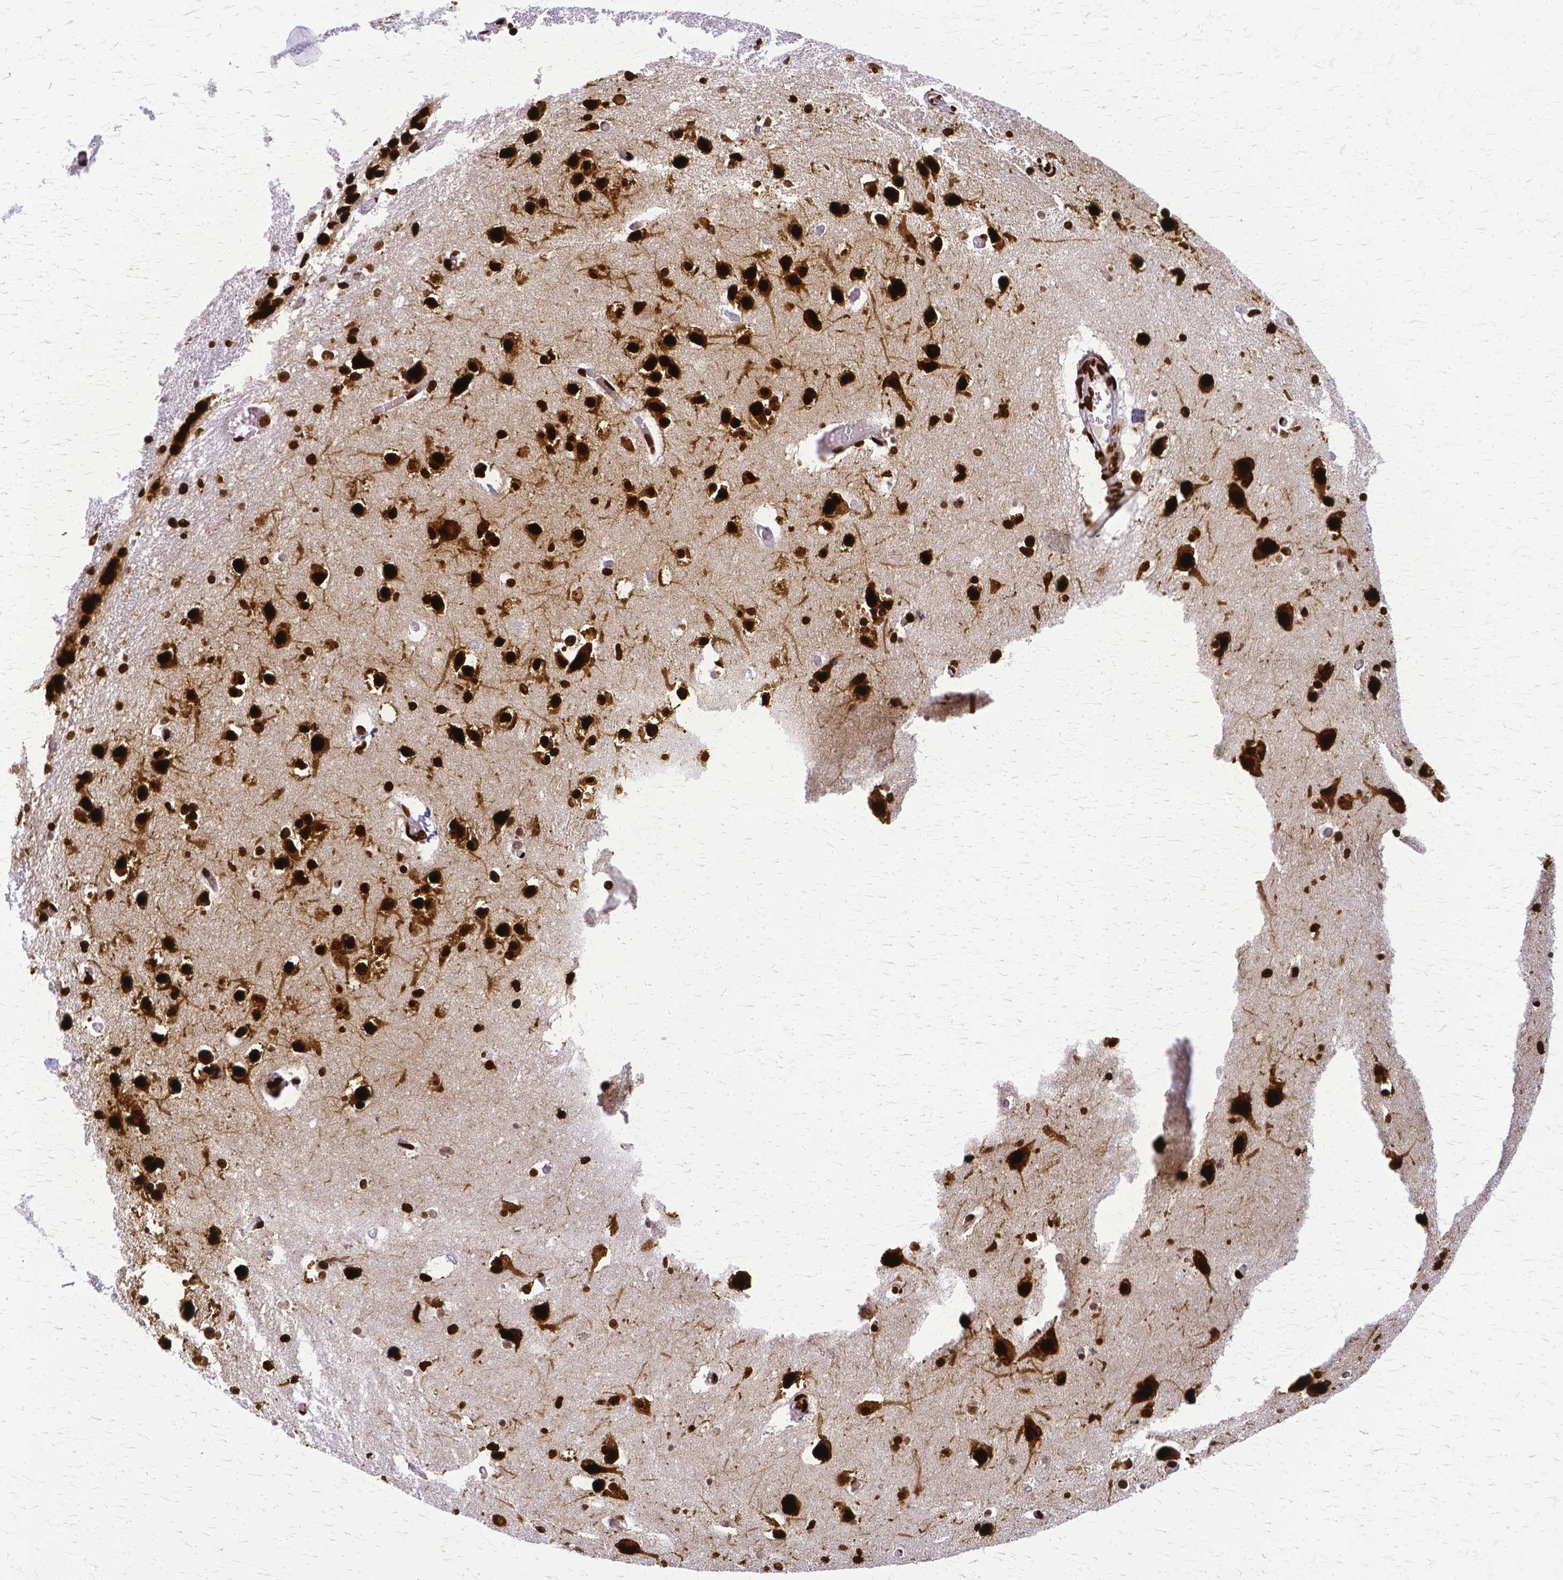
{"staining": {"intensity": "strong", "quantity": "25%-75%", "location": "nuclear"}, "tissue": "caudate", "cell_type": "Glial cells", "image_type": "normal", "snomed": [{"axis": "morphology", "description": "Normal tissue, NOS"}, {"axis": "topography", "description": "Lateral ventricle wall"}, {"axis": "topography", "description": "Hippocampus"}], "caption": "DAB (3,3'-diaminobenzidine) immunohistochemical staining of normal caudate shows strong nuclear protein positivity in about 25%-75% of glial cells.", "gene": "SFPQ", "patient": {"sex": "female", "age": 63}}